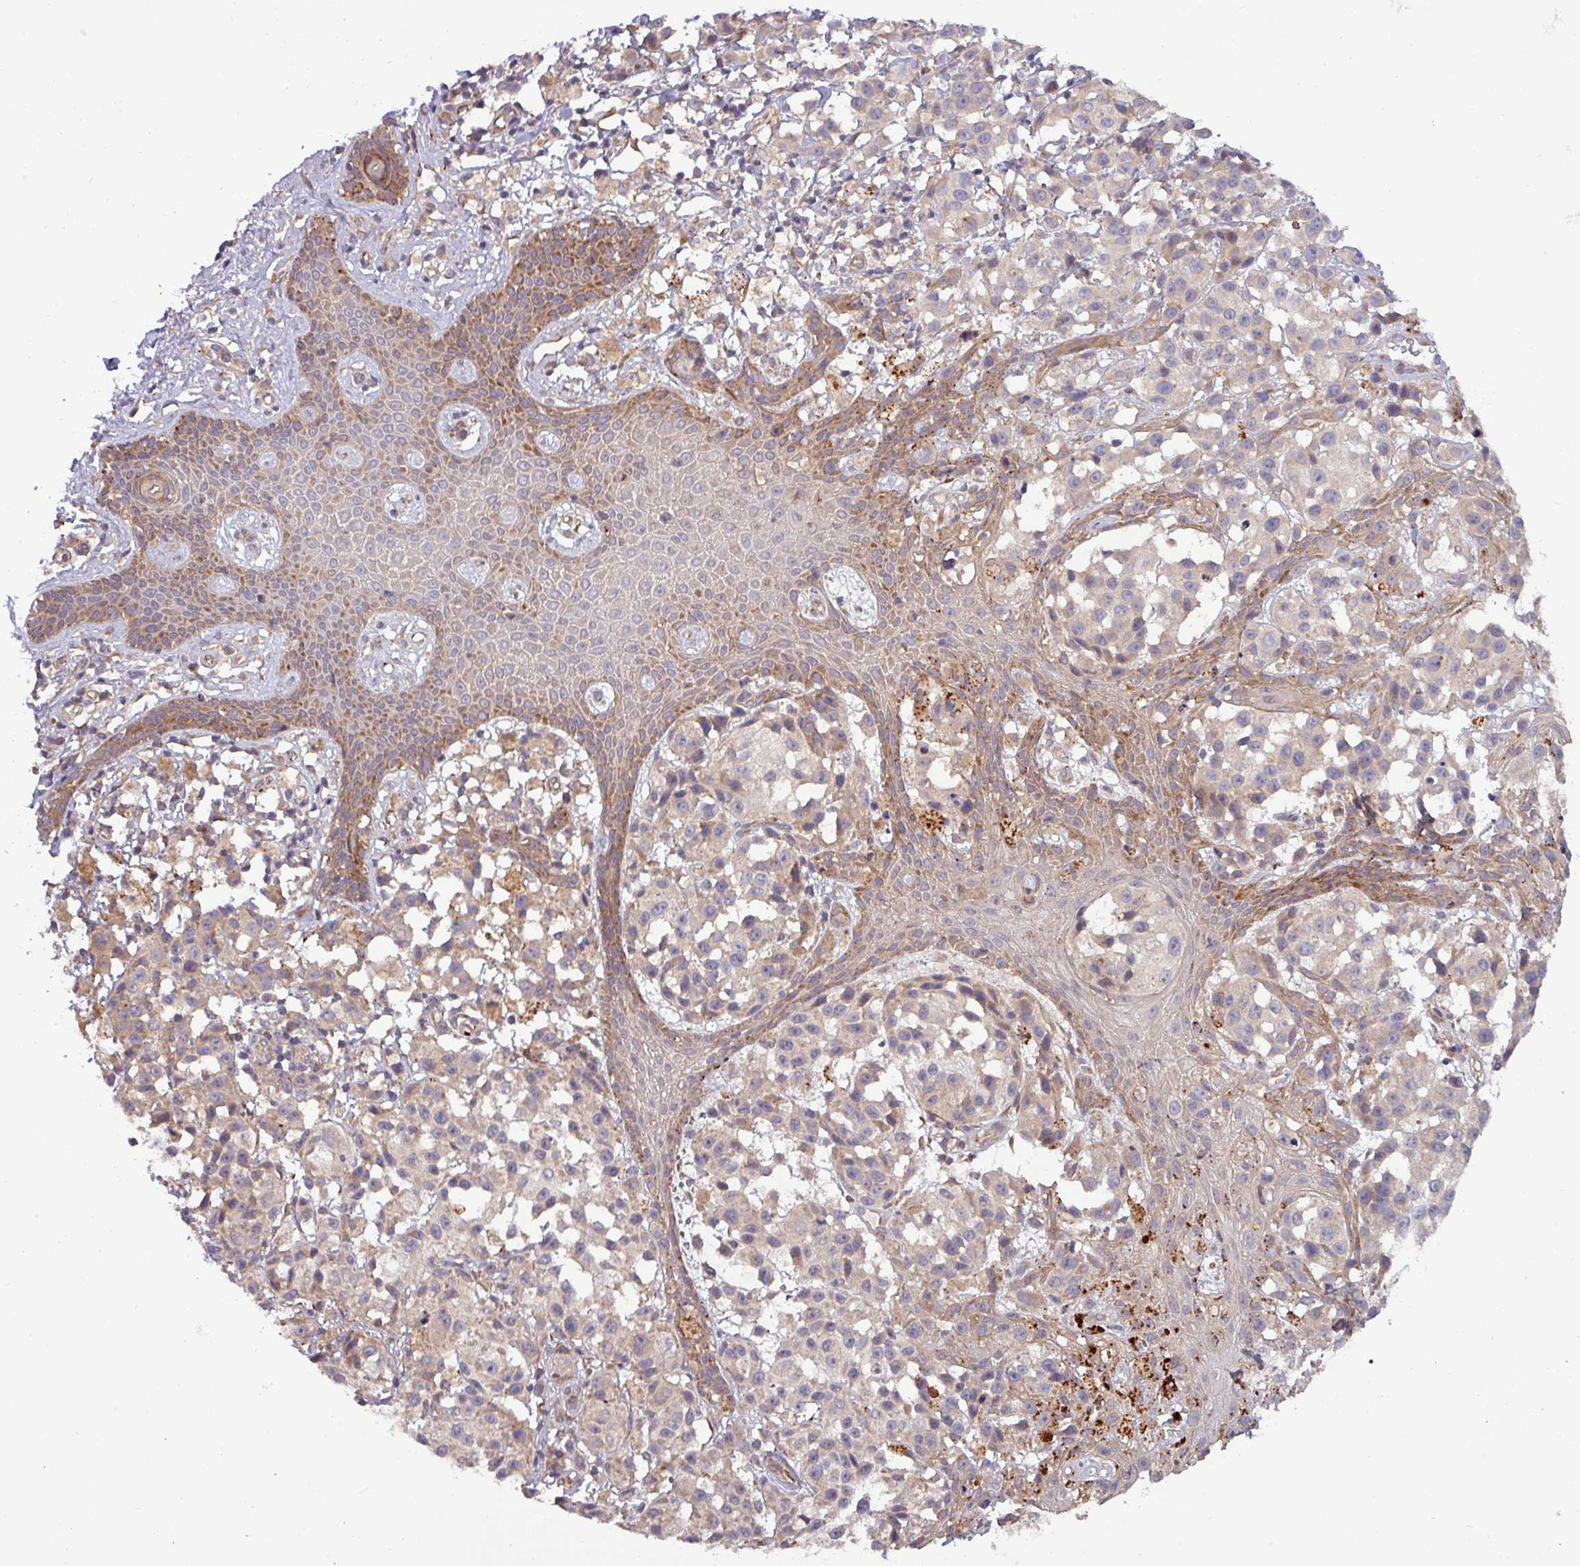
{"staining": {"intensity": "negative", "quantity": "none", "location": "none"}, "tissue": "melanoma", "cell_type": "Tumor cells", "image_type": "cancer", "snomed": [{"axis": "morphology", "description": "Malignant melanoma, NOS"}, {"axis": "topography", "description": "Skin"}], "caption": "The immunohistochemistry micrograph has no significant positivity in tumor cells of melanoma tissue.", "gene": "PLIN2", "patient": {"sex": "male", "age": 39}}